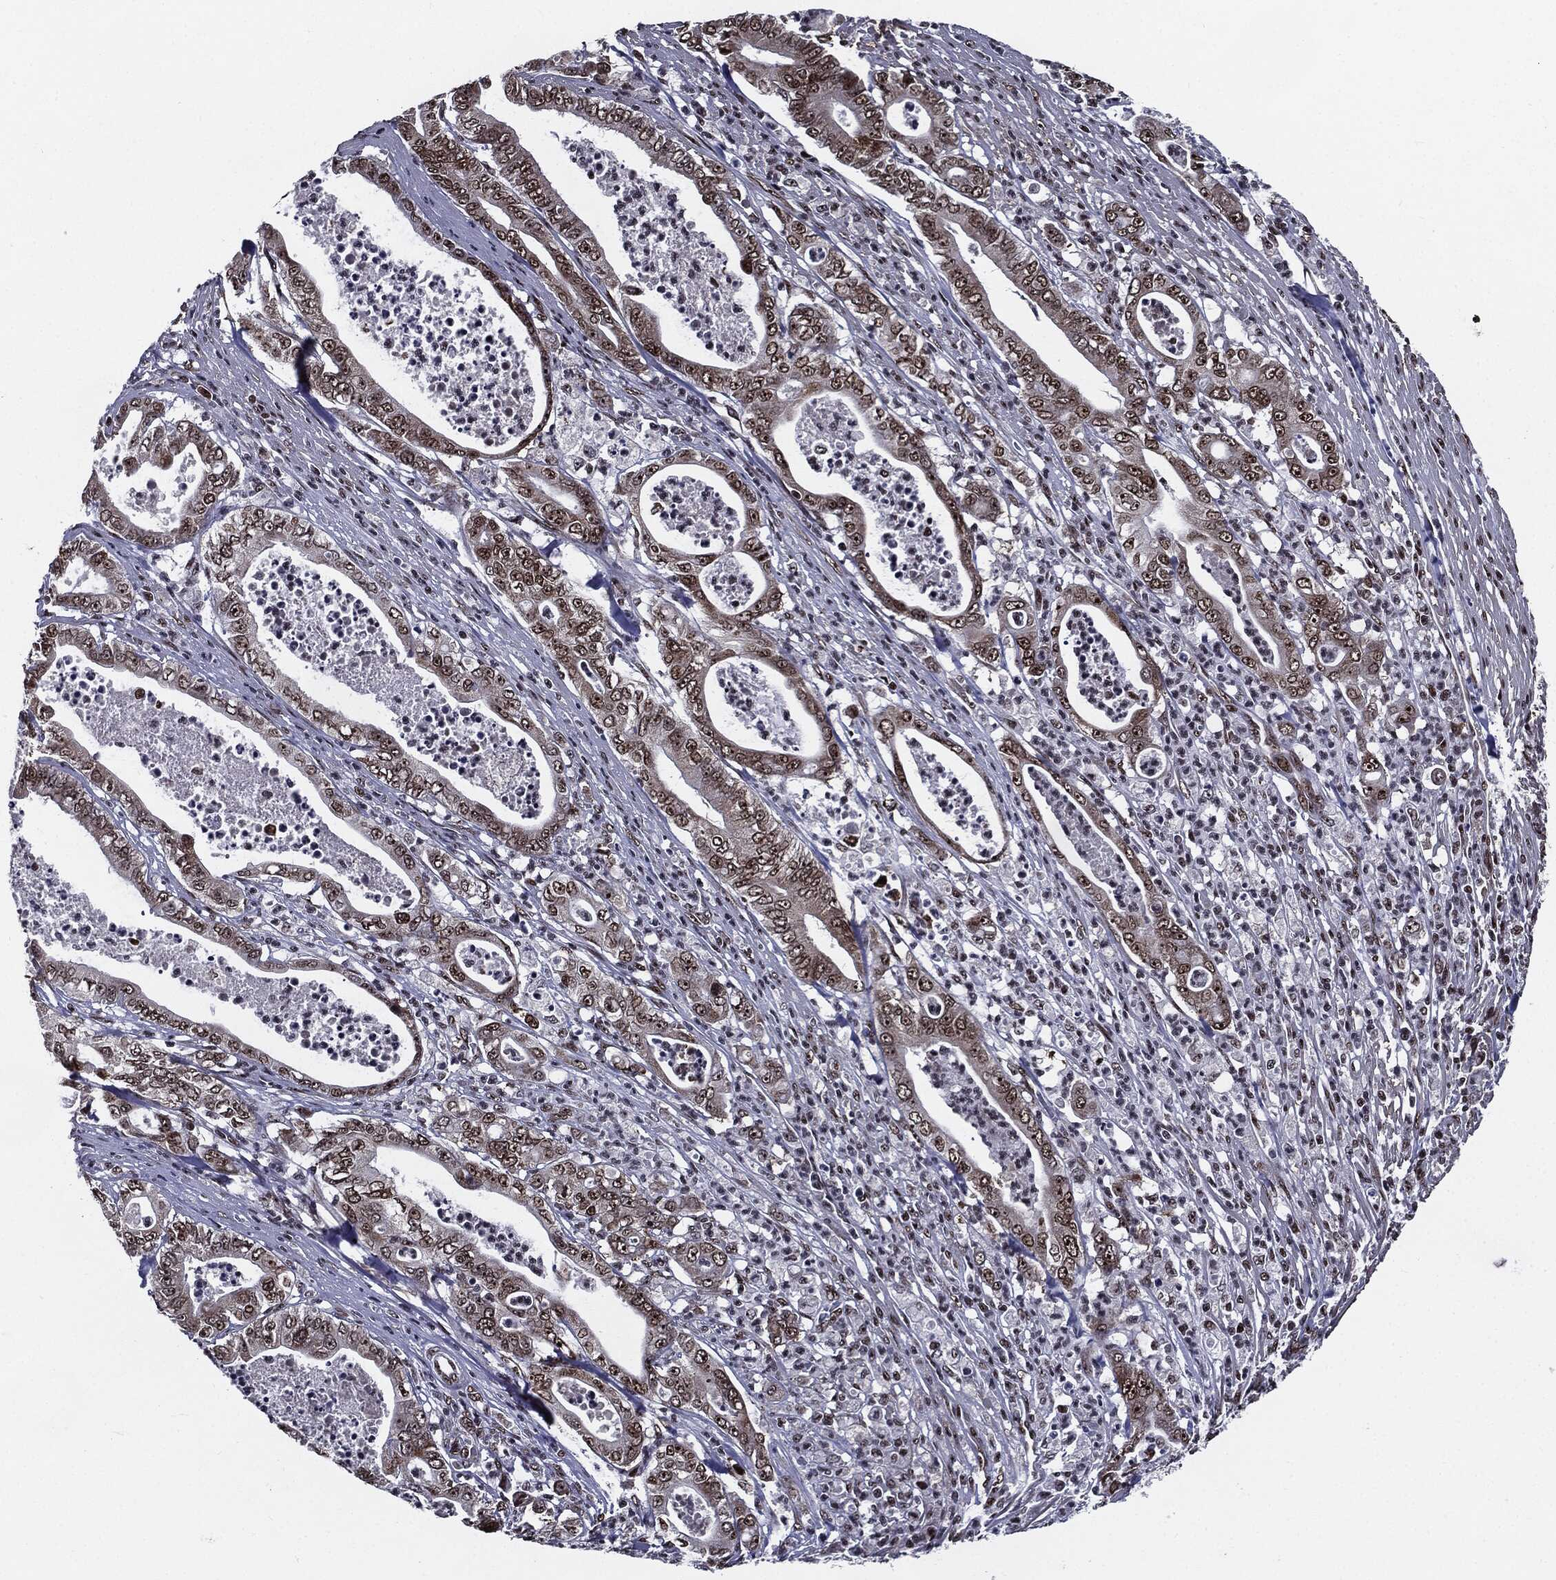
{"staining": {"intensity": "moderate", "quantity": "25%-75%", "location": "nuclear"}, "tissue": "pancreatic cancer", "cell_type": "Tumor cells", "image_type": "cancer", "snomed": [{"axis": "morphology", "description": "Adenocarcinoma, NOS"}, {"axis": "topography", "description": "Pancreas"}], "caption": "Tumor cells demonstrate moderate nuclear staining in about 25%-75% of cells in pancreatic cancer (adenocarcinoma).", "gene": "ZFP91", "patient": {"sex": "male", "age": 71}}